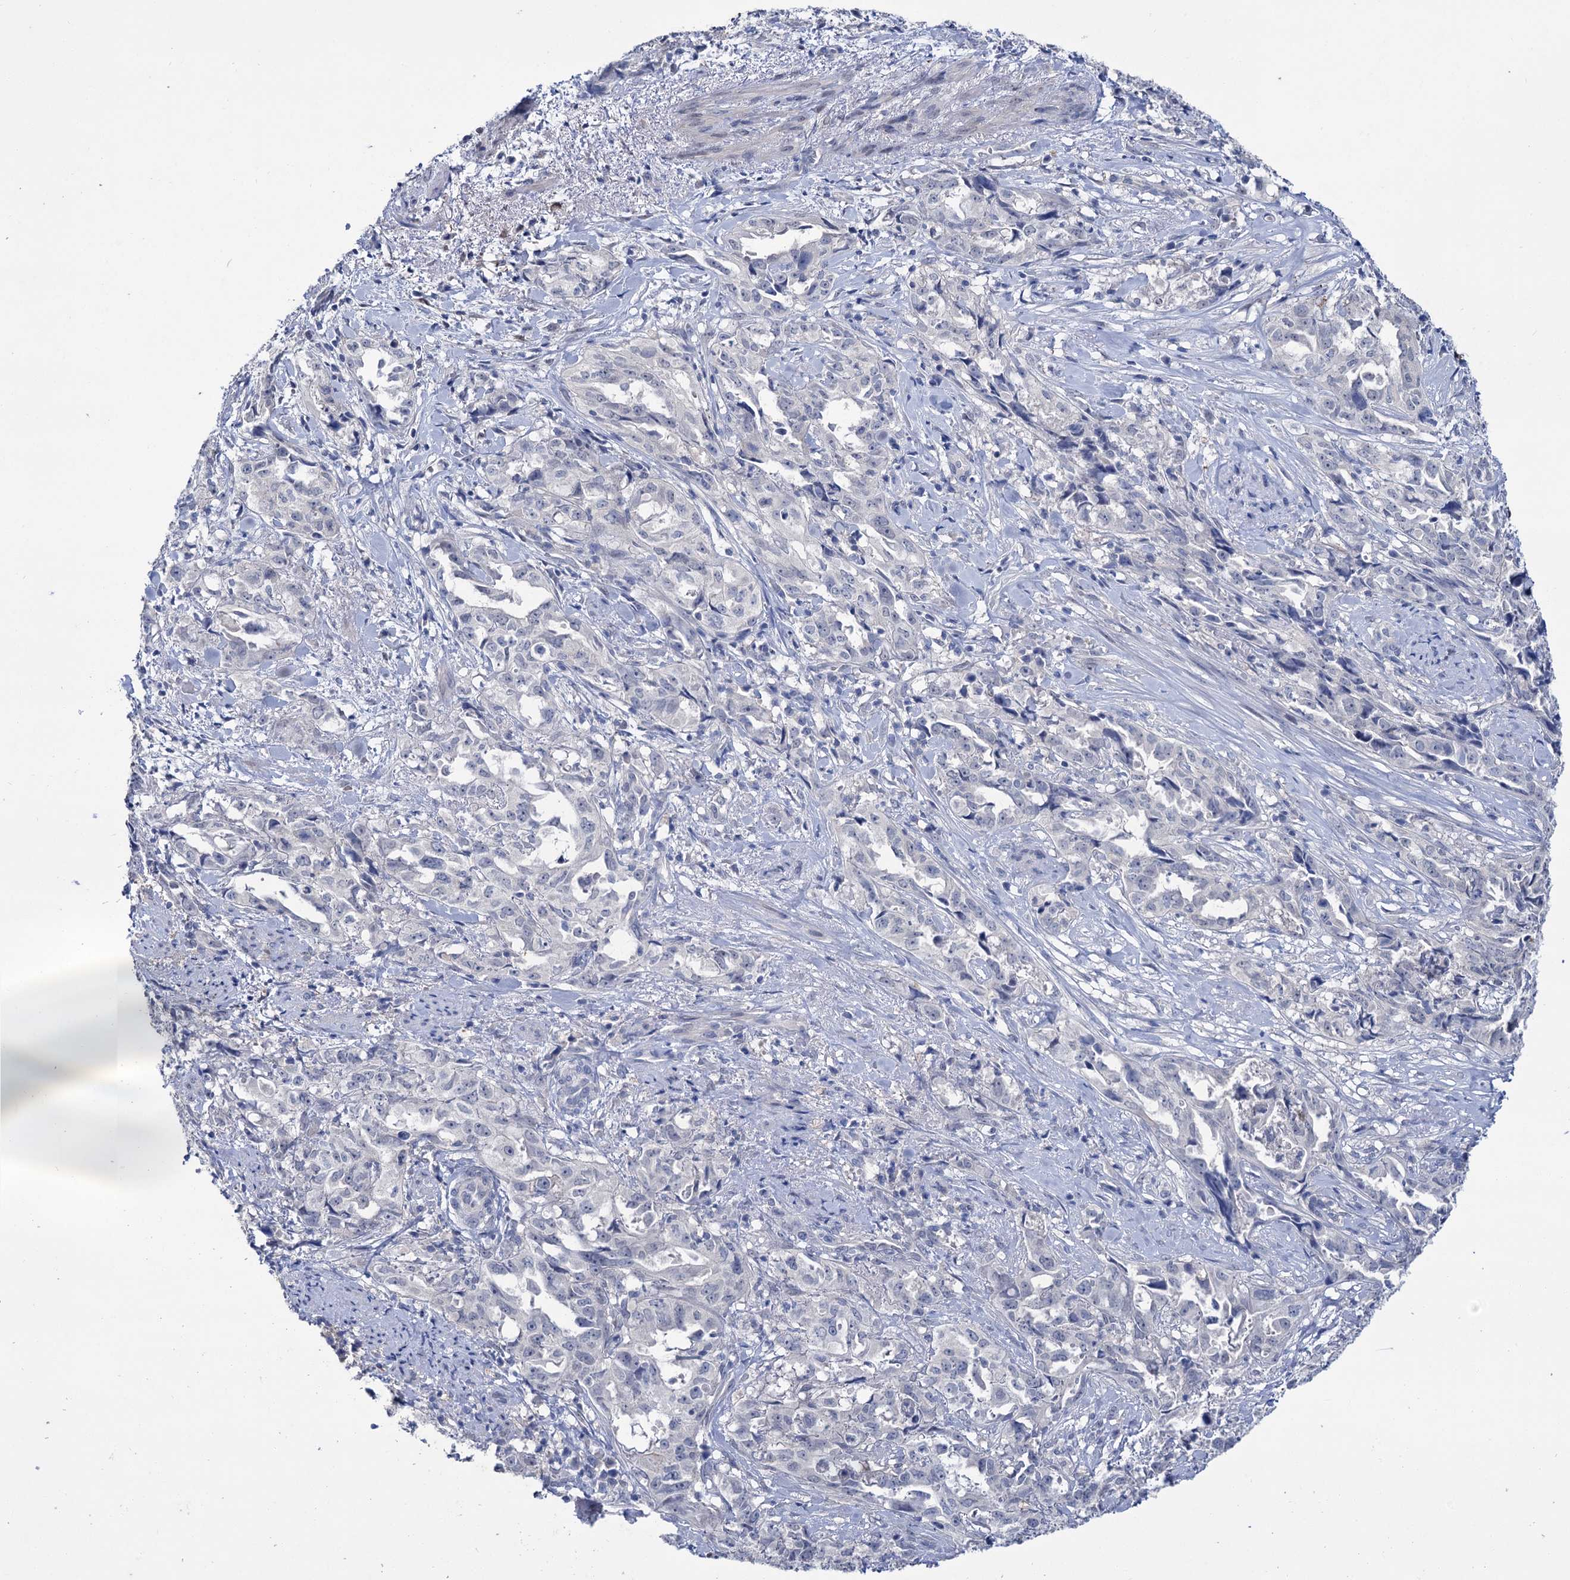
{"staining": {"intensity": "negative", "quantity": "none", "location": "none"}, "tissue": "endometrial cancer", "cell_type": "Tumor cells", "image_type": "cancer", "snomed": [{"axis": "morphology", "description": "Adenocarcinoma, NOS"}, {"axis": "topography", "description": "Endometrium"}], "caption": "There is no significant positivity in tumor cells of endometrial adenocarcinoma.", "gene": "LYZL4", "patient": {"sex": "female", "age": 65}}